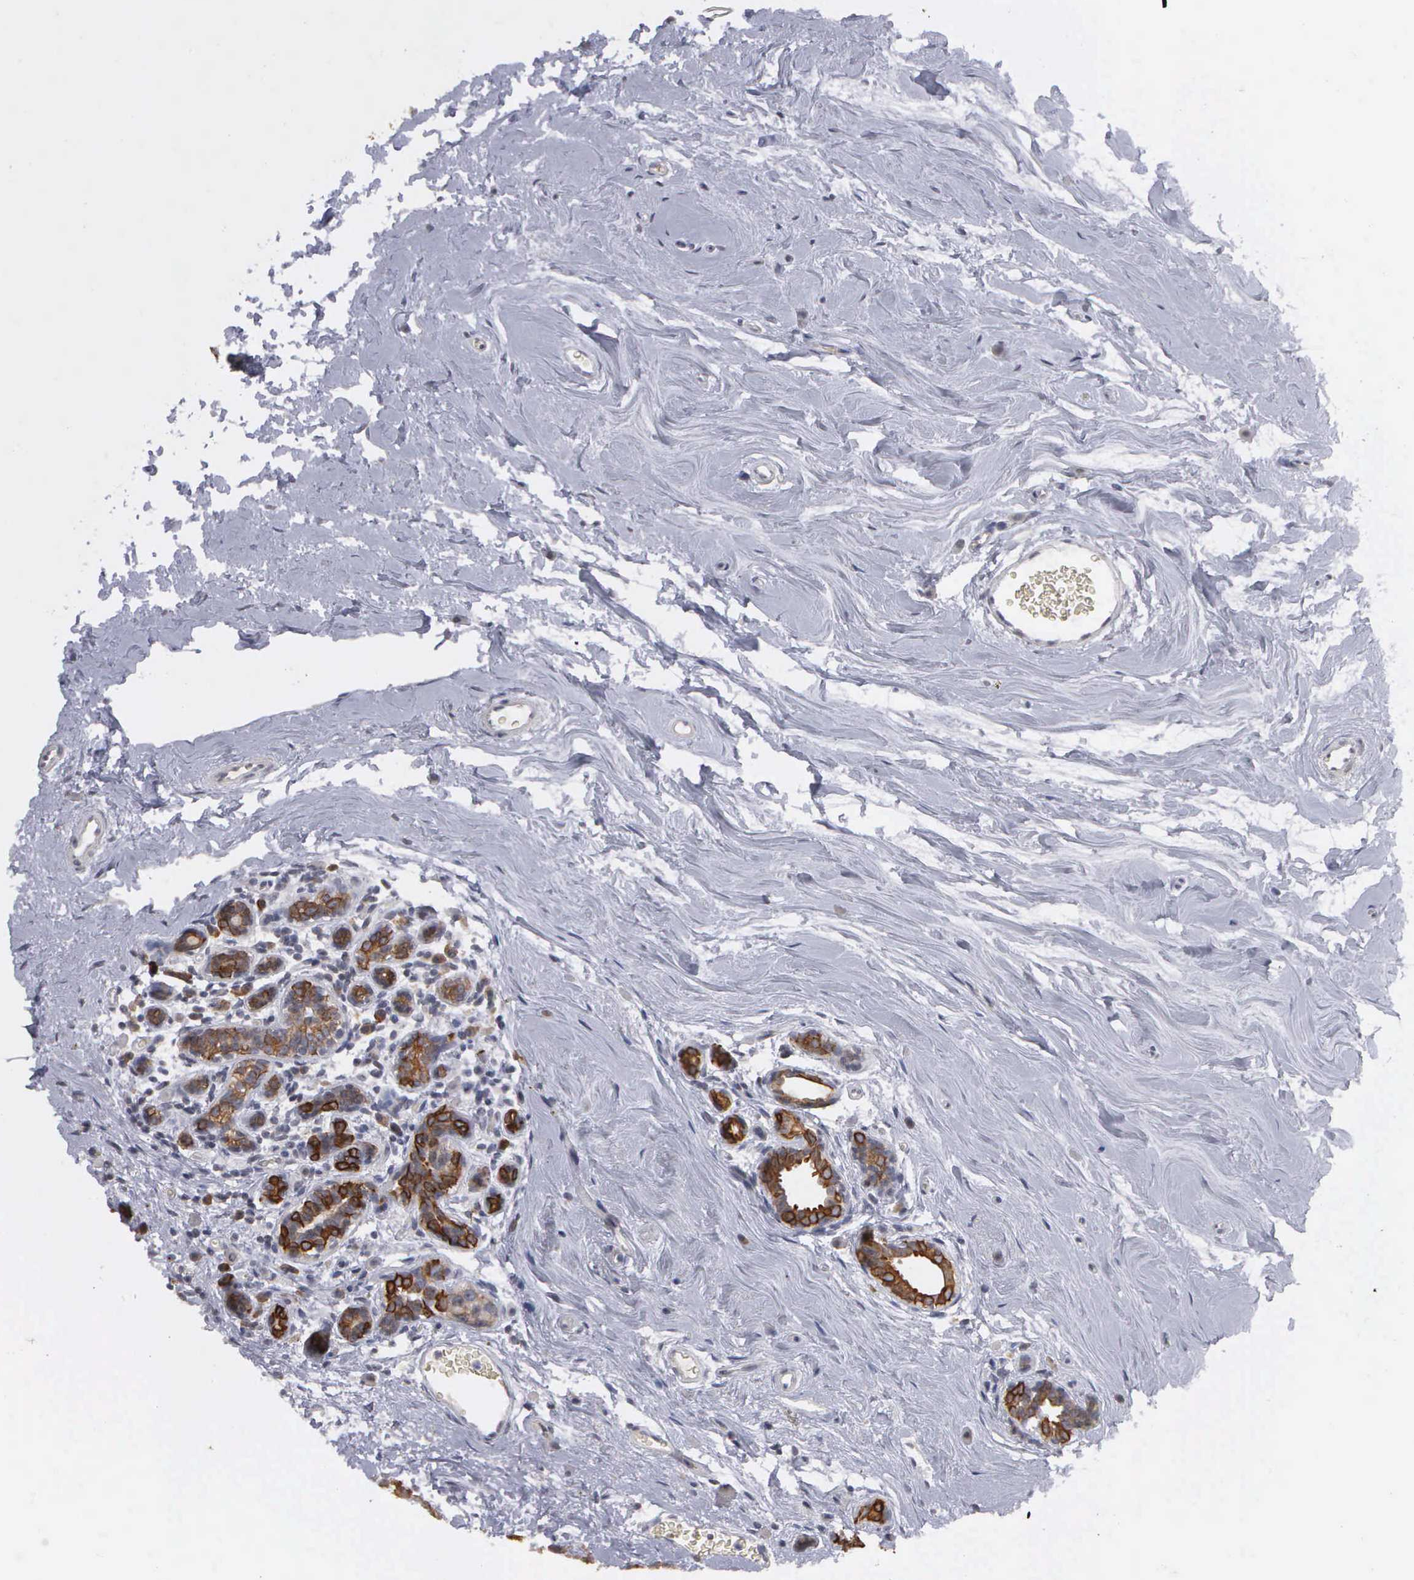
{"staining": {"intensity": "moderate", "quantity": "25%-75%", "location": "cytoplasmic/membranous"}, "tissue": "breast cancer", "cell_type": "Tumor cells", "image_type": "cancer", "snomed": [{"axis": "morphology", "description": "Duct carcinoma"}, {"axis": "topography", "description": "Breast"}], "caption": "An immunohistochemistry image of tumor tissue is shown. Protein staining in brown shows moderate cytoplasmic/membranous positivity in breast invasive ductal carcinoma within tumor cells.", "gene": "WDR89", "patient": {"sex": "female", "age": 69}}